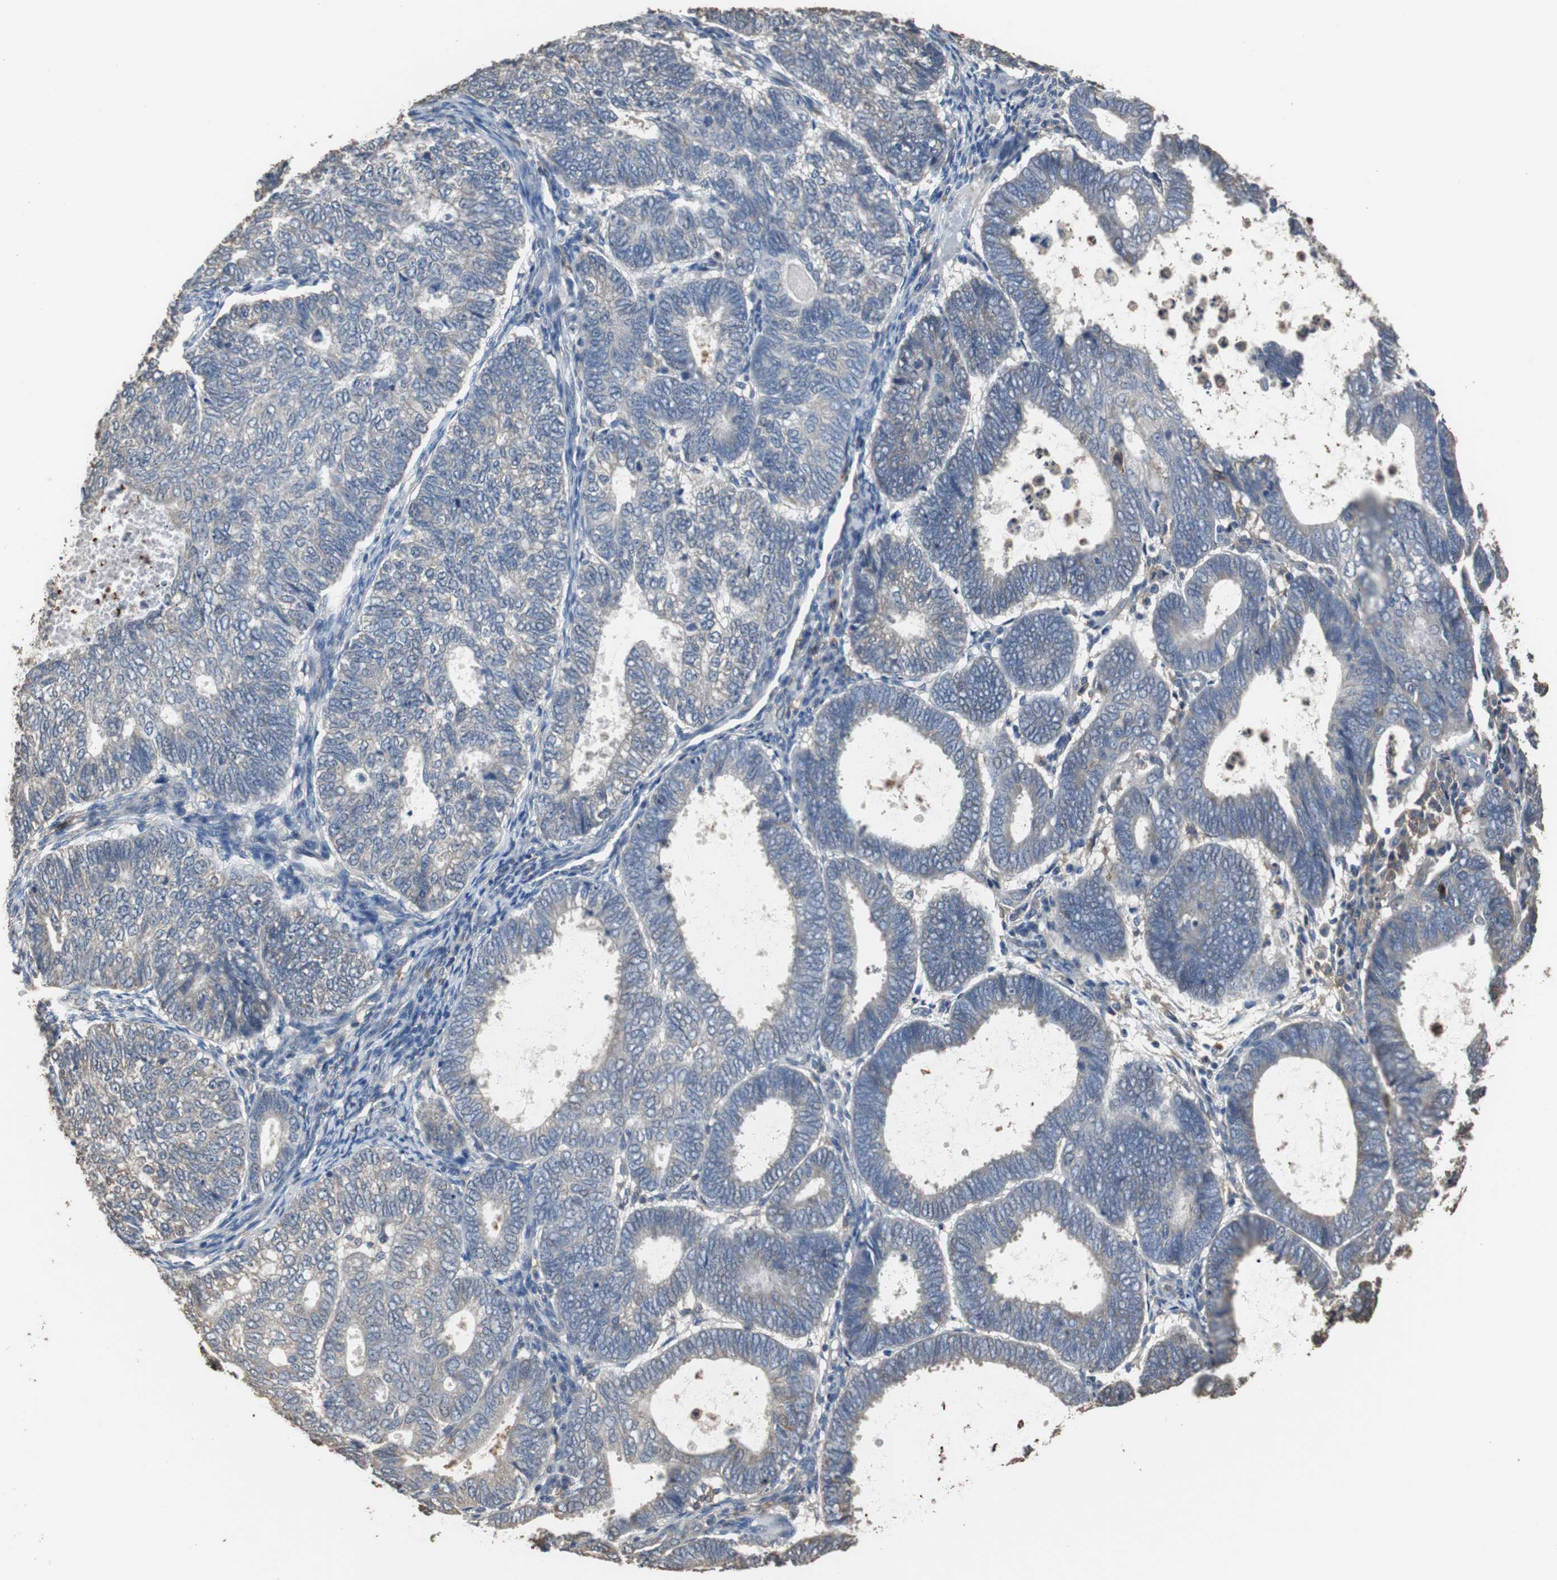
{"staining": {"intensity": "negative", "quantity": "none", "location": "none"}, "tissue": "endometrial cancer", "cell_type": "Tumor cells", "image_type": "cancer", "snomed": [{"axis": "morphology", "description": "Adenocarcinoma, NOS"}, {"axis": "topography", "description": "Uterus"}], "caption": "Human adenocarcinoma (endometrial) stained for a protein using immunohistochemistry reveals no expression in tumor cells.", "gene": "SCIMP", "patient": {"sex": "female", "age": 60}}